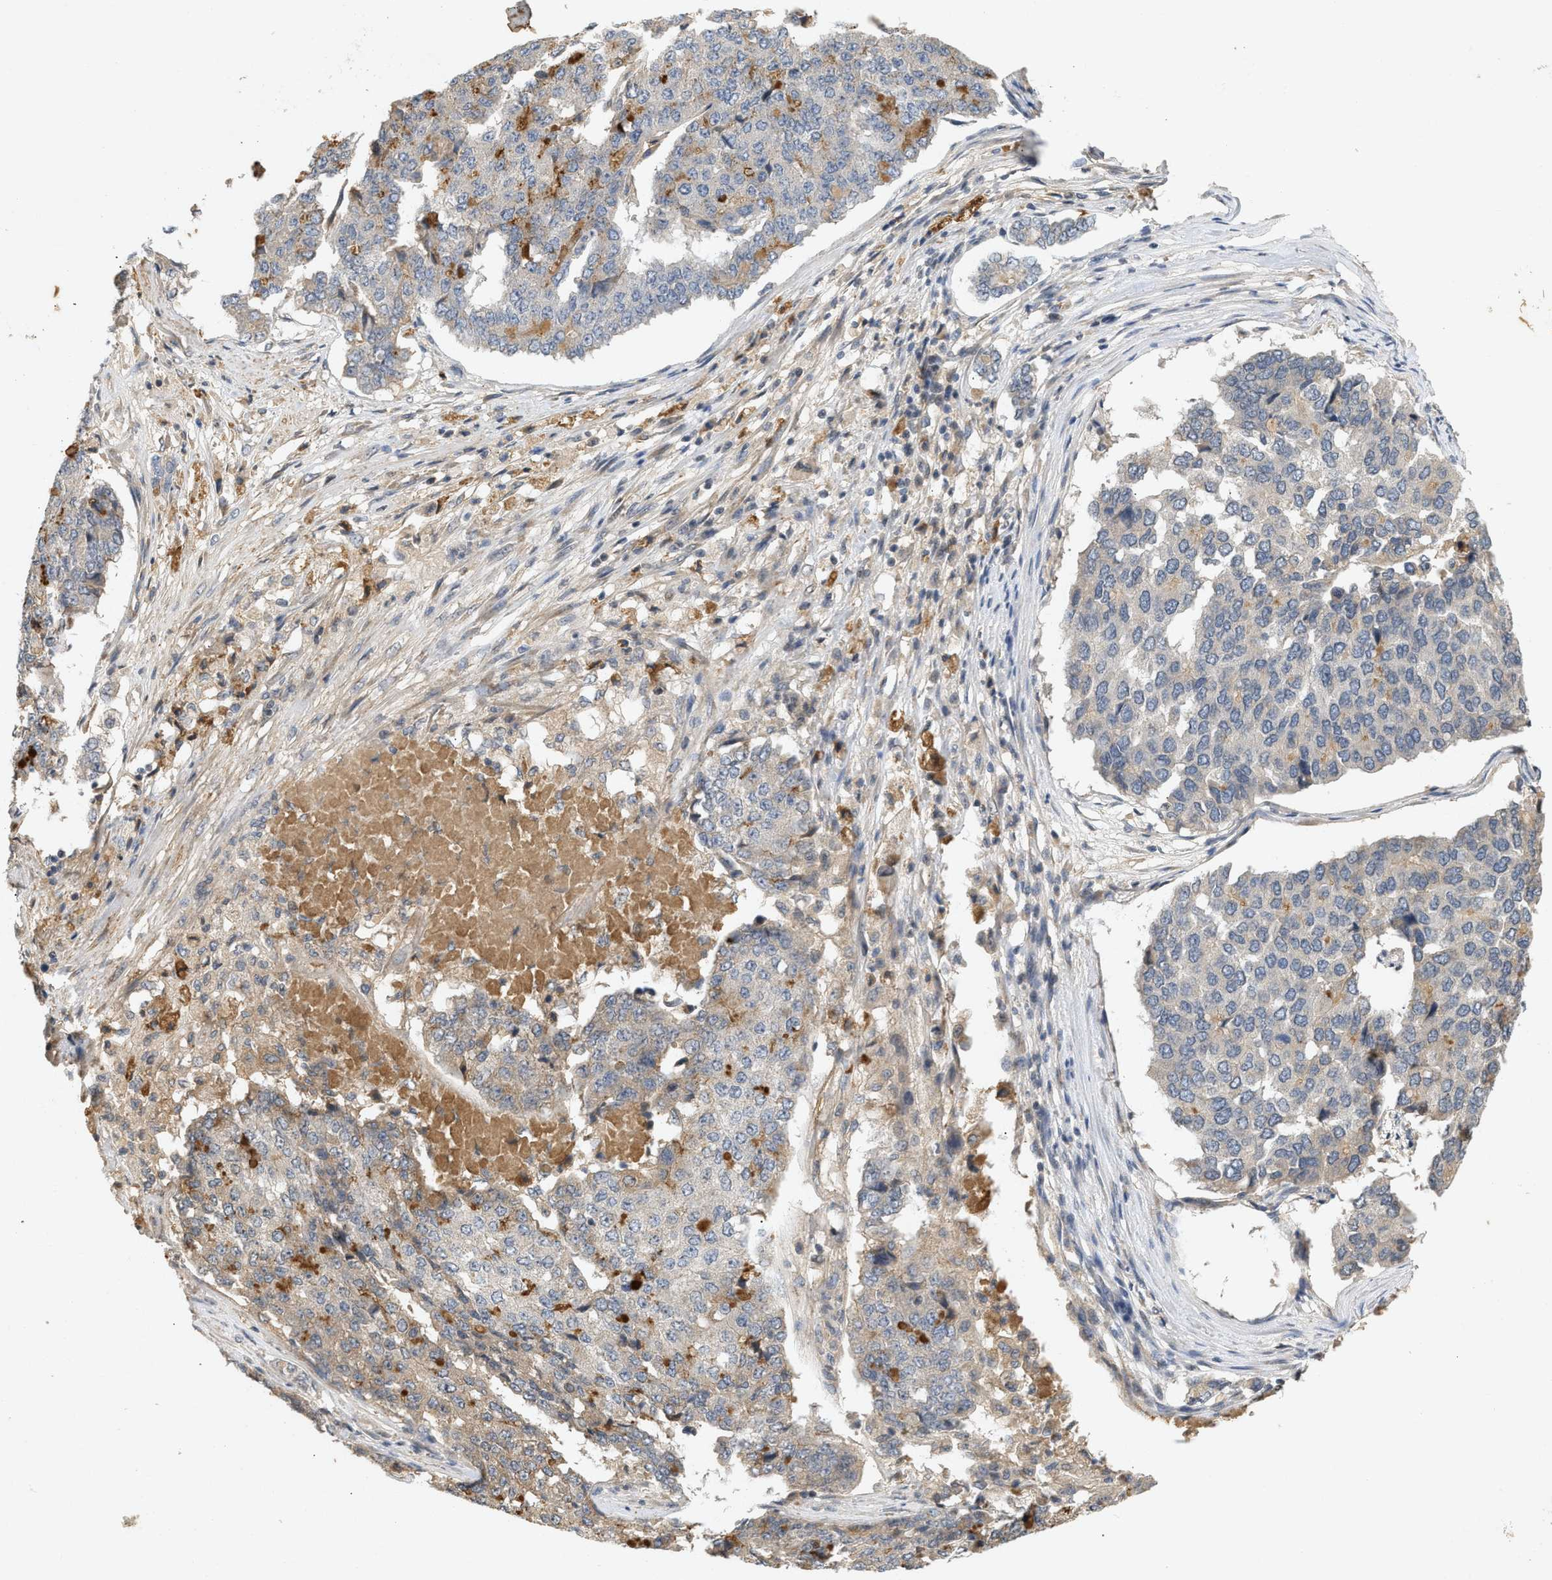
{"staining": {"intensity": "moderate", "quantity": "25%-75%", "location": "cytoplasmic/membranous"}, "tissue": "pancreatic cancer", "cell_type": "Tumor cells", "image_type": "cancer", "snomed": [{"axis": "morphology", "description": "Adenocarcinoma, NOS"}, {"axis": "topography", "description": "Pancreas"}], "caption": "Protein expression analysis of human pancreatic cancer (adenocarcinoma) reveals moderate cytoplasmic/membranous expression in approximately 25%-75% of tumor cells. The protein is shown in brown color, while the nuclei are stained blue.", "gene": "F8", "patient": {"sex": "male", "age": 50}}